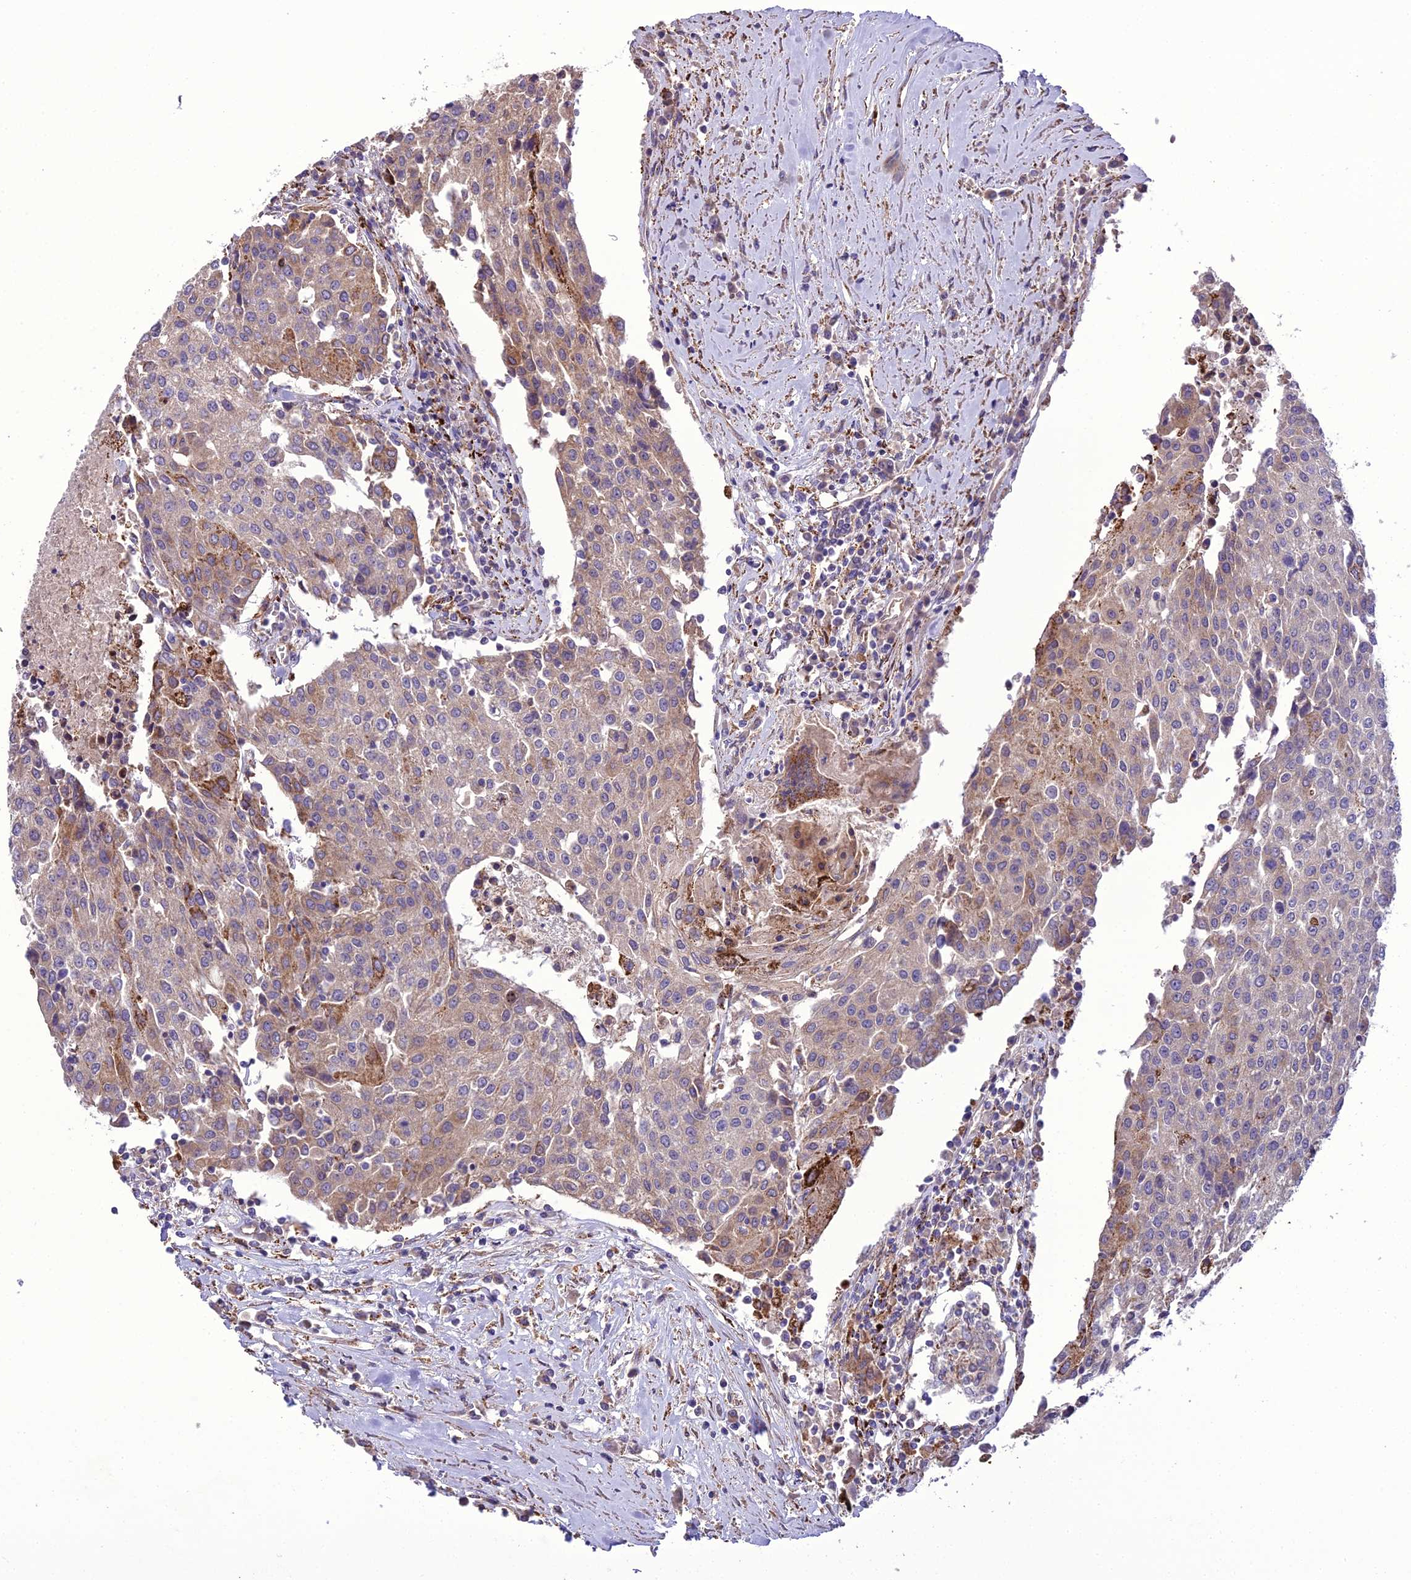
{"staining": {"intensity": "moderate", "quantity": "<25%", "location": "cytoplasmic/membranous"}, "tissue": "urothelial cancer", "cell_type": "Tumor cells", "image_type": "cancer", "snomed": [{"axis": "morphology", "description": "Urothelial carcinoma, High grade"}, {"axis": "topography", "description": "Urinary bladder"}], "caption": "An image showing moderate cytoplasmic/membranous staining in about <25% of tumor cells in urothelial cancer, as visualized by brown immunohistochemical staining.", "gene": "TBC1D24", "patient": {"sex": "female", "age": 85}}